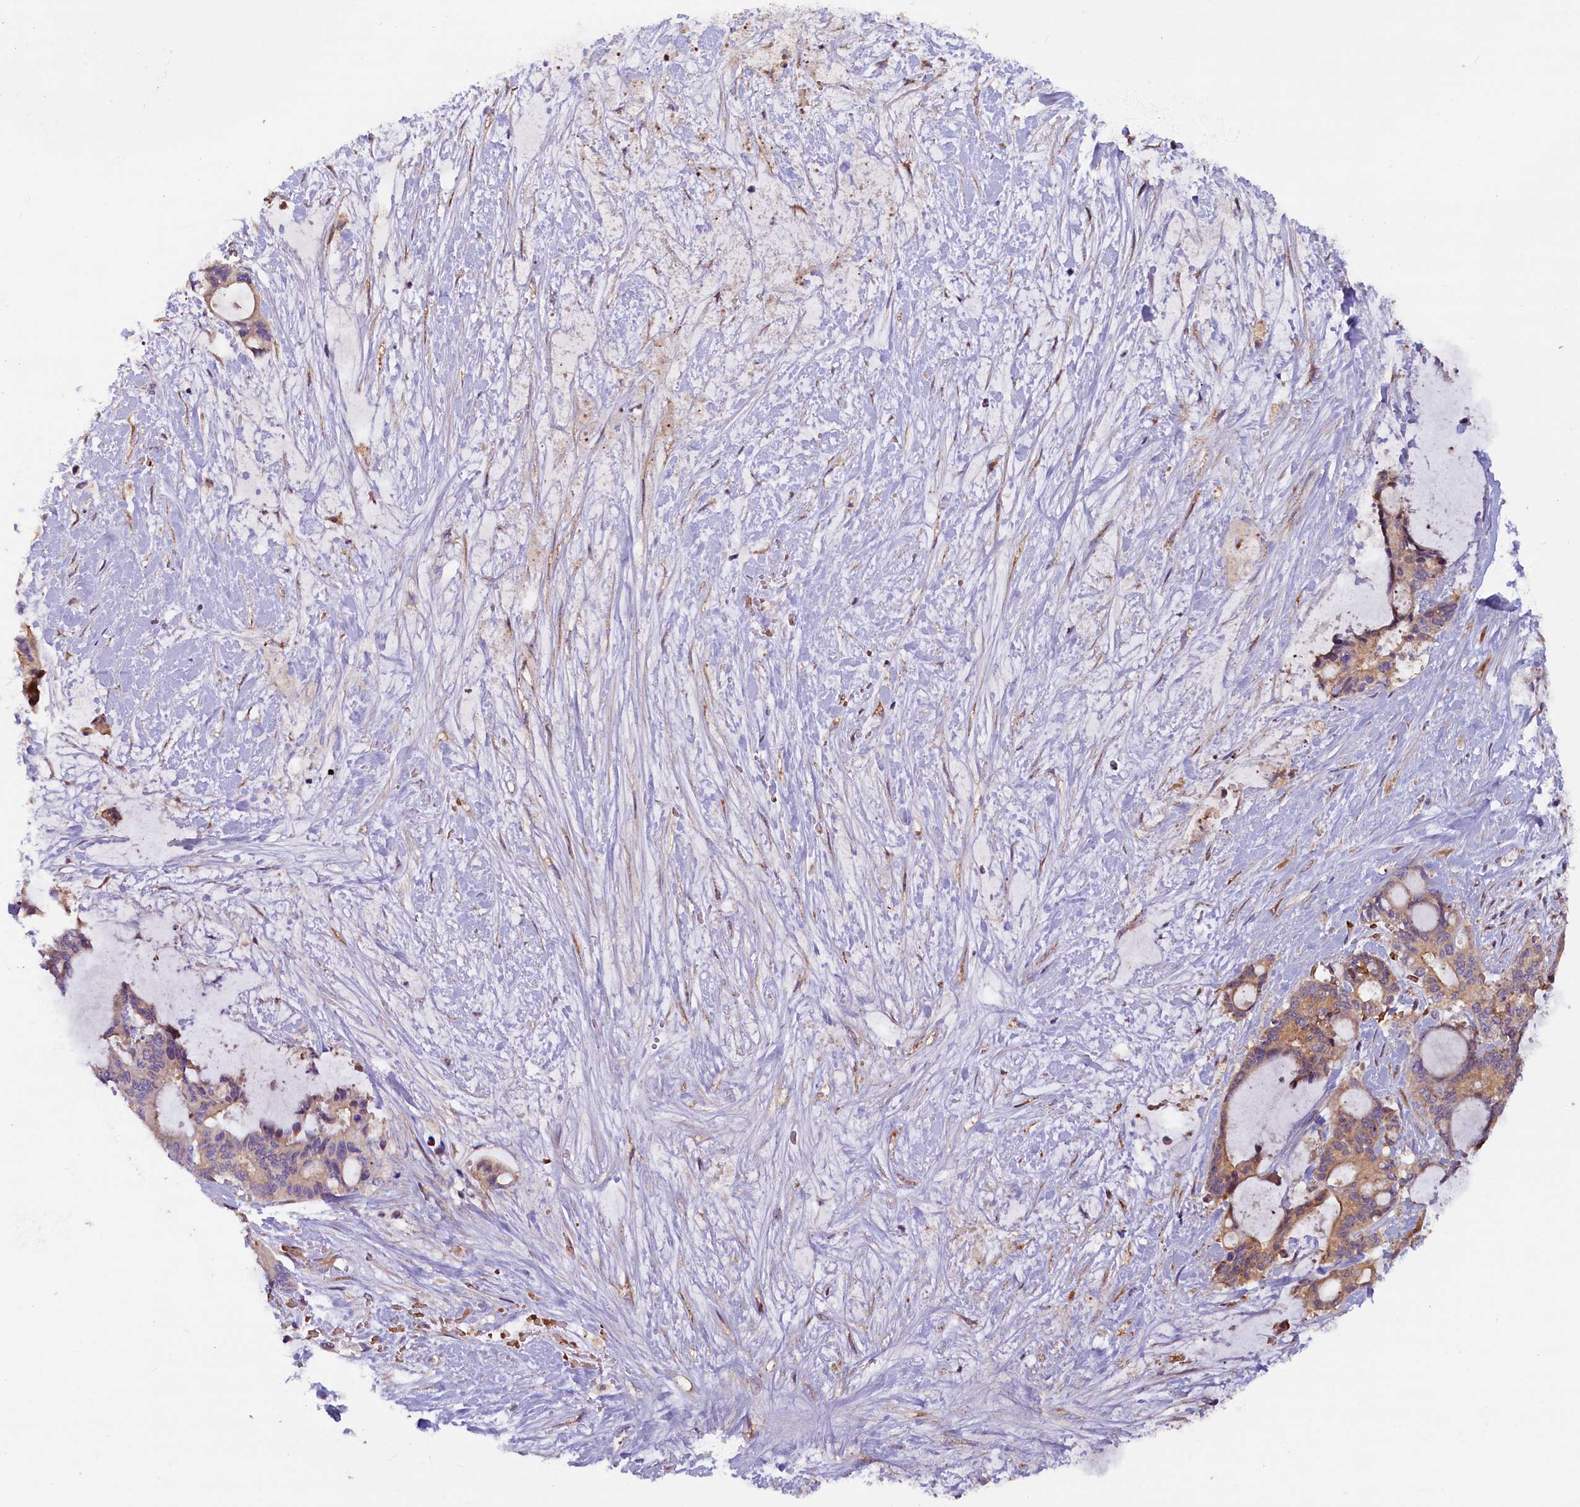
{"staining": {"intensity": "weak", "quantity": ">75%", "location": "cytoplasmic/membranous"}, "tissue": "liver cancer", "cell_type": "Tumor cells", "image_type": "cancer", "snomed": [{"axis": "morphology", "description": "Normal tissue, NOS"}, {"axis": "morphology", "description": "Cholangiocarcinoma"}, {"axis": "topography", "description": "Liver"}, {"axis": "topography", "description": "Peripheral nerve tissue"}], "caption": "Immunohistochemistry histopathology image of neoplastic tissue: human liver cancer stained using IHC shows low levels of weak protein expression localized specifically in the cytoplasmic/membranous of tumor cells, appearing as a cytoplasmic/membranous brown color.", "gene": "CCDC9B", "patient": {"sex": "female", "age": 73}}